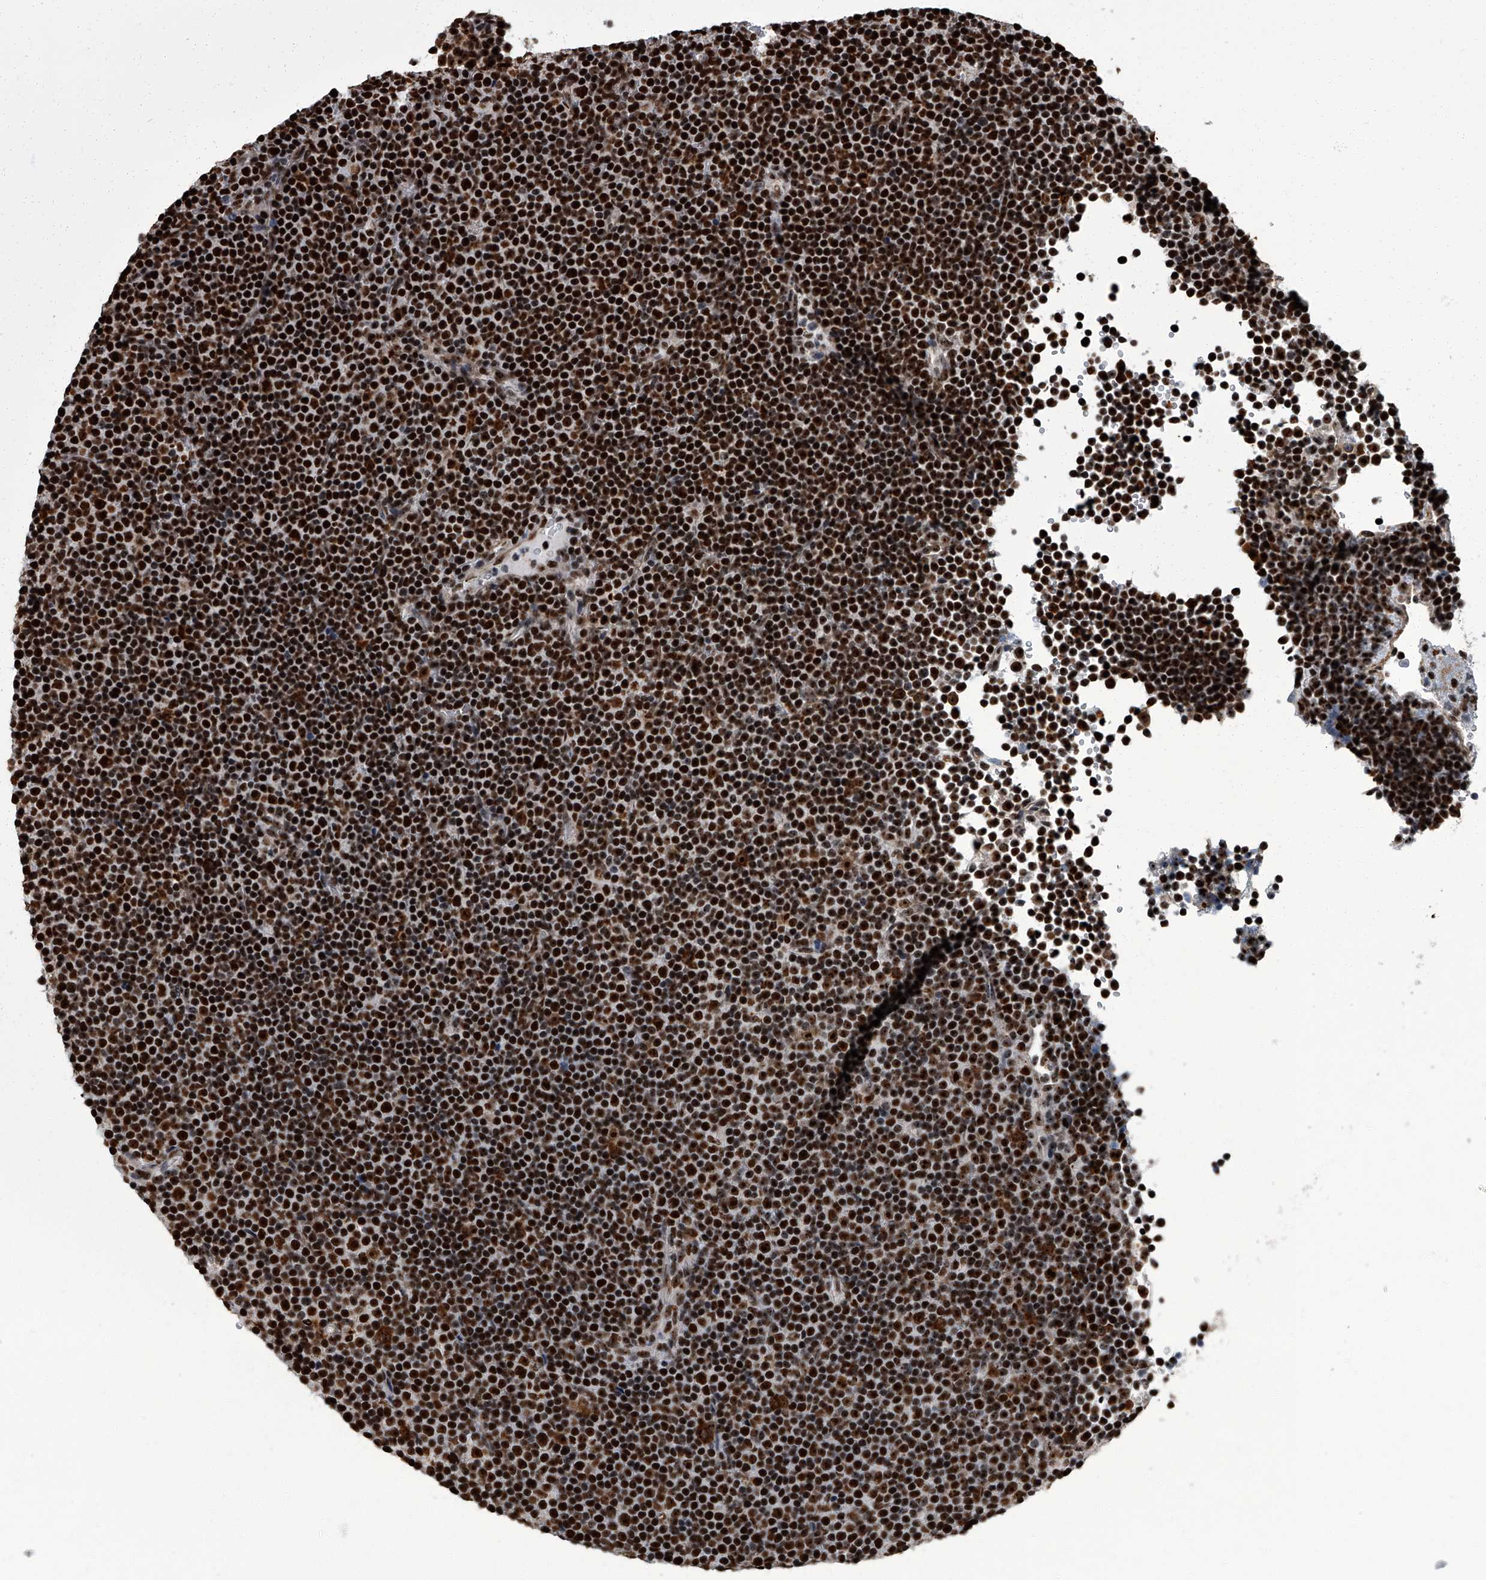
{"staining": {"intensity": "strong", "quantity": ">75%", "location": "nuclear"}, "tissue": "lymphoma", "cell_type": "Tumor cells", "image_type": "cancer", "snomed": [{"axis": "morphology", "description": "Malignant lymphoma, non-Hodgkin's type, Low grade"}, {"axis": "topography", "description": "Lymph node"}], "caption": "The photomicrograph demonstrates a brown stain indicating the presence of a protein in the nuclear of tumor cells in low-grade malignant lymphoma, non-Hodgkin's type.", "gene": "ZNF518B", "patient": {"sex": "female", "age": 67}}